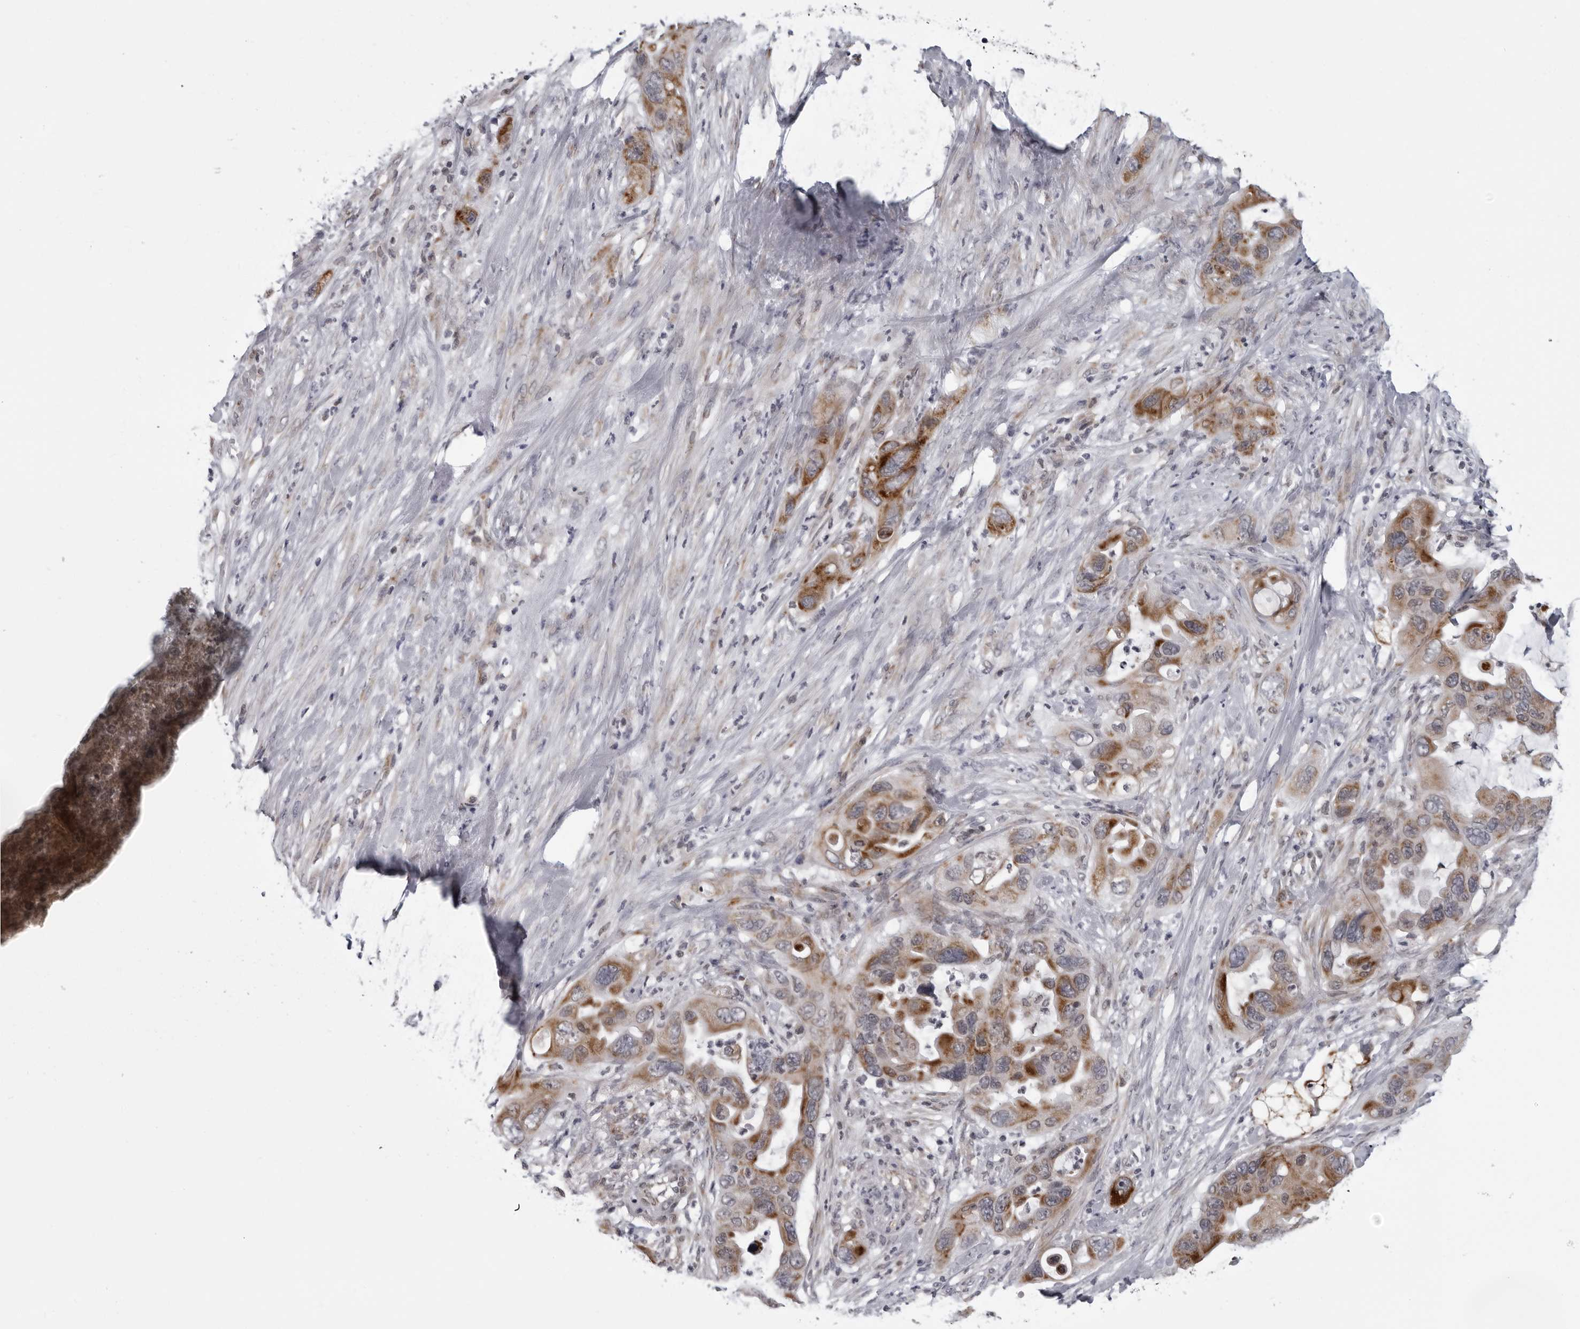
{"staining": {"intensity": "moderate", "quantity": ">75%", "location": "cytoplasmic/membranous"}, "tissue": "pancreatic cancer", "cell_type": "Tumor cells", "image_type": "cancer", "snomed": [{"axis": "morphology", "description": "Adenocarcinoma, NOS"}, {"axis": "topography", "description": "Pancreas"}], "caption": "Immunohistochemistry (DAB (3,3'-diaminobenzidine)) staining of human pancreatic cancer demonstrates moderate cytoplasmic/membranous protein positivity in about >75% of tumor cells. Ihc stains the protein in brown and the nuclei are stained blue.", "gene": "RTCA", "patient": {"sex": "female", "age": 71}}